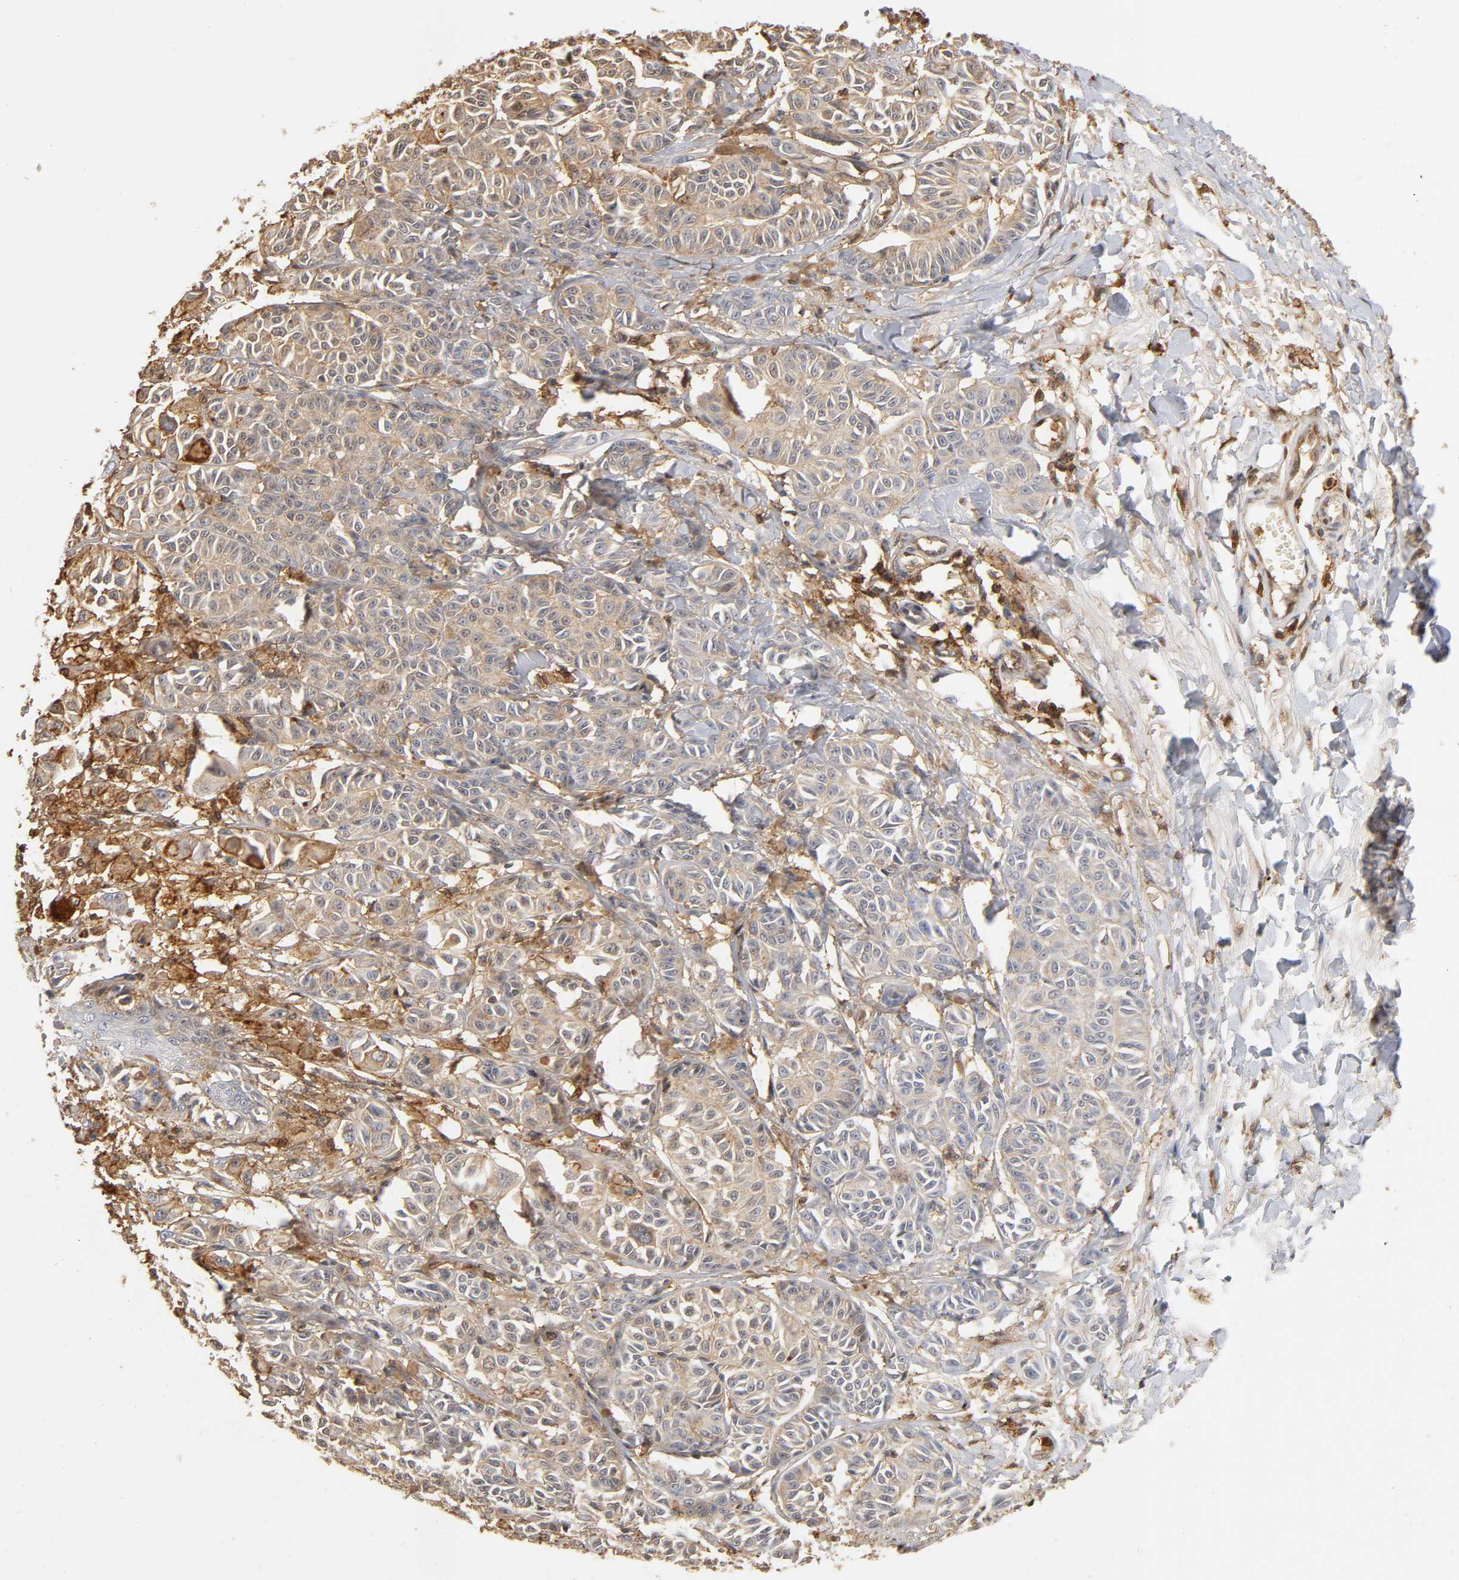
{"staining": {"intensity": "weak", "quantity": "25%-75%", "location": "cytoplasmic/membranous"}, "tissue": "melanoma", "cell_type": "Tumor cells", "image_type": "cancer", "snomed": [{"axis": "morphology", "description": "Malignant melanoma, NOS"}, {"axis": "topography", "description": "Skin"}], "caption": "Malignant melanoma stained for a protein (brown) exhibits weak cytoplasmic/membranous positive expression in about 25%-75% of tumor cells.", "gene": "ANXA11", "patient": {"sex": "male", "age": 76}}